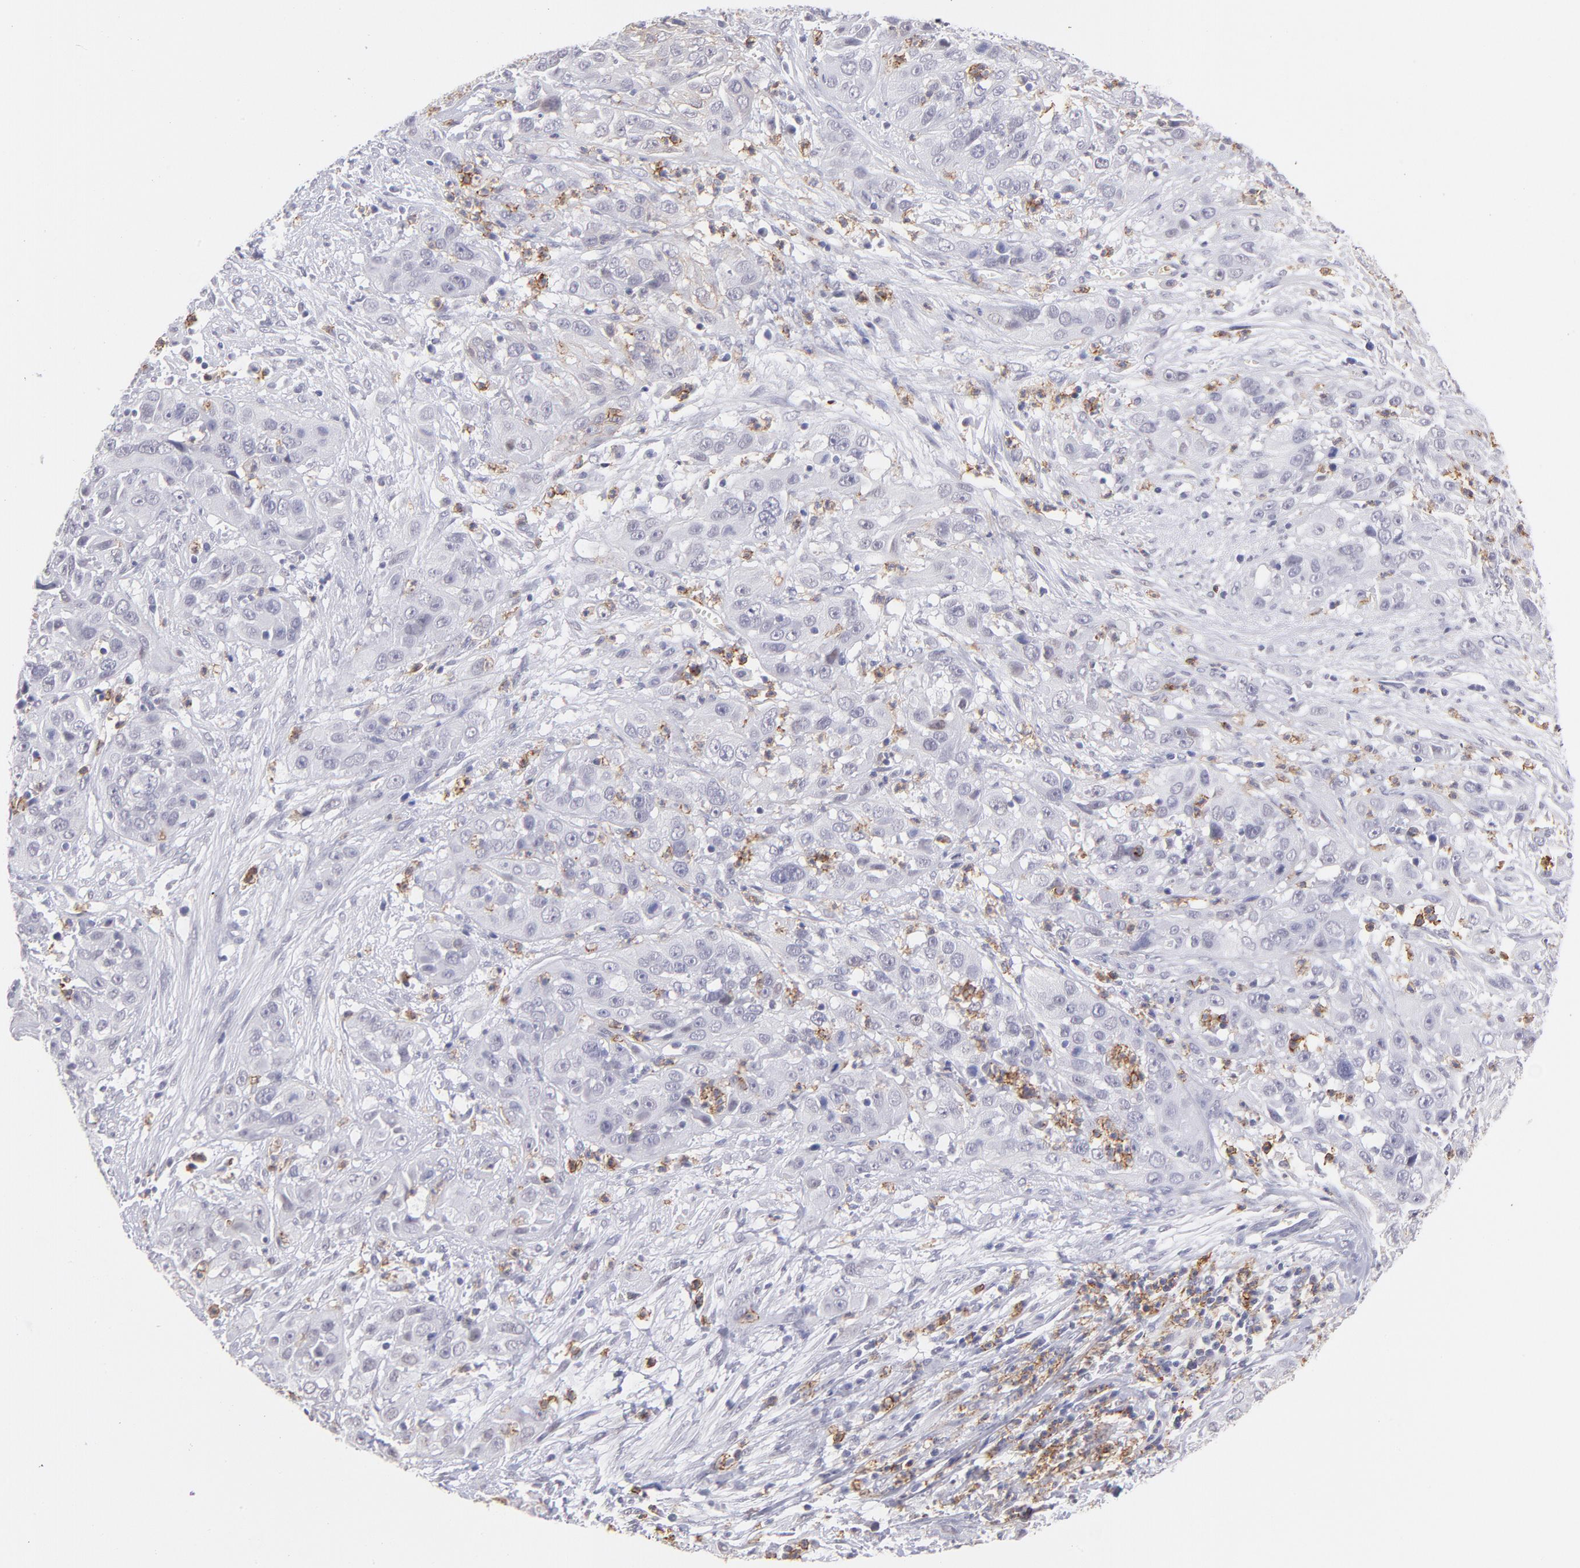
{"staining": {"intensity": "negative", "quantity": "none", "location": "none"}, "tissue": "cervical cancer", "cell_type": "Tumor cells", "image_type": "cancer", "snomed": [{"axis": "morphology", "description": "Squamous cell carcinoma, NOS"}, {"axis": "topography", "description": "Cervix"}], "caption": "IHC micrograph of human cervical squamous cell carcinoma stained for a protein (brown), which displays no expression in tumor cells. Brightfield microscopy of immunohistochemistry stained with DAB (3,3'-diaminobenzidine) (brown) and hematoxylin (blue), captured at high magnification.", "gene": "LTB4R", "patient": {"sex": "female", "age": 32}}